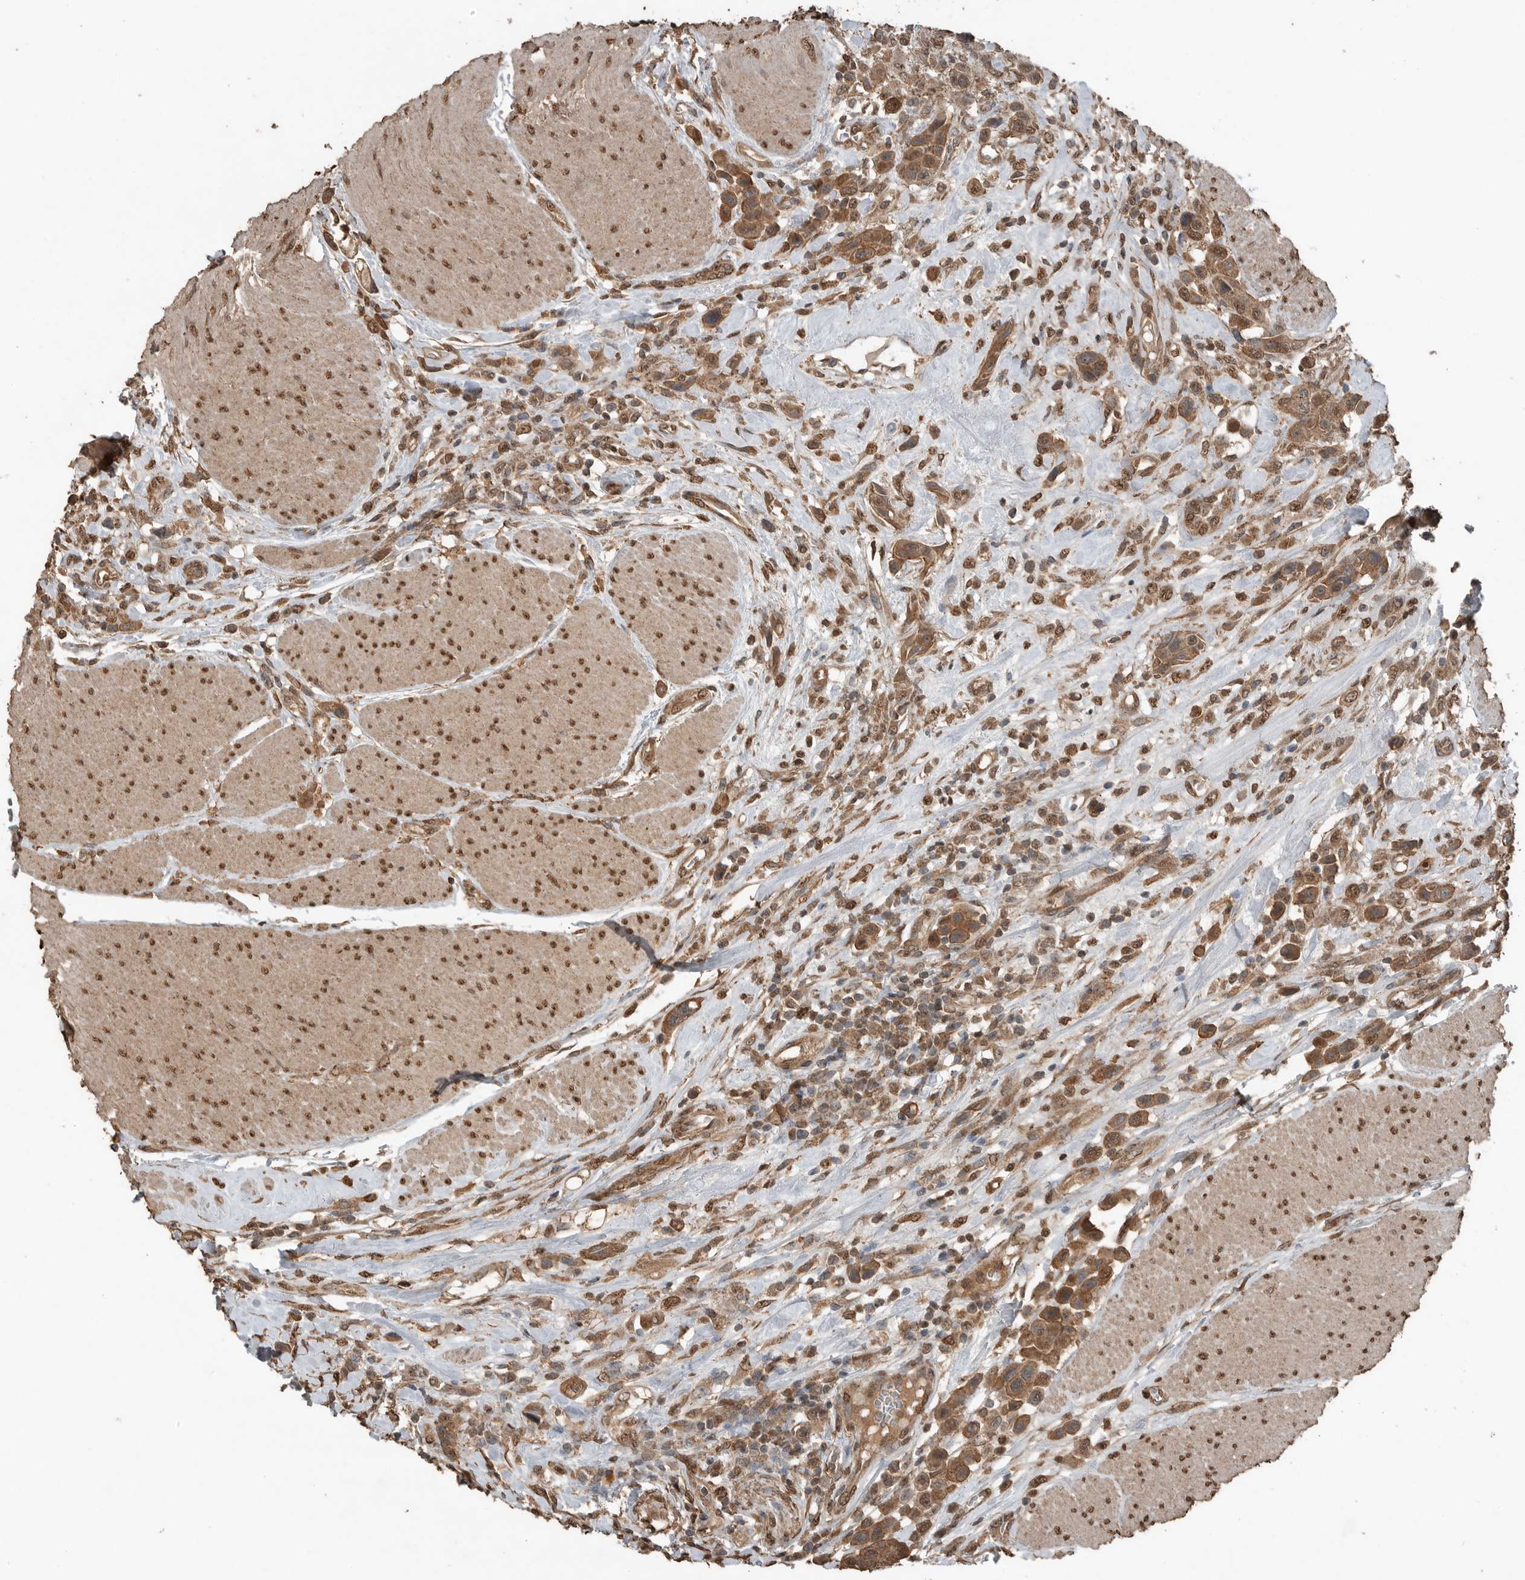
{"staining": {"intensity": "moderate", "quantity": ">75%", "location": "cytoplasmic/membranous"}, "tissue": "urothelial cancer", "cell_type": "Tumor cells", "image_type": "cancer", "snomed": [{"axis": "morphology", "description": "Urothelial carcinoma, High grade"}, {"axis": "topography", "description": "Urinary bladder"}], "caption": "An image showing moderate cytoplasmic/membranous positivity in about >75% of tumor cells in high-grade urothelial carcinoma, as visualized by brown immunohistochemical staining.", "gene": "BLZF1", "patient": {"sex": "male", "age": 50}}